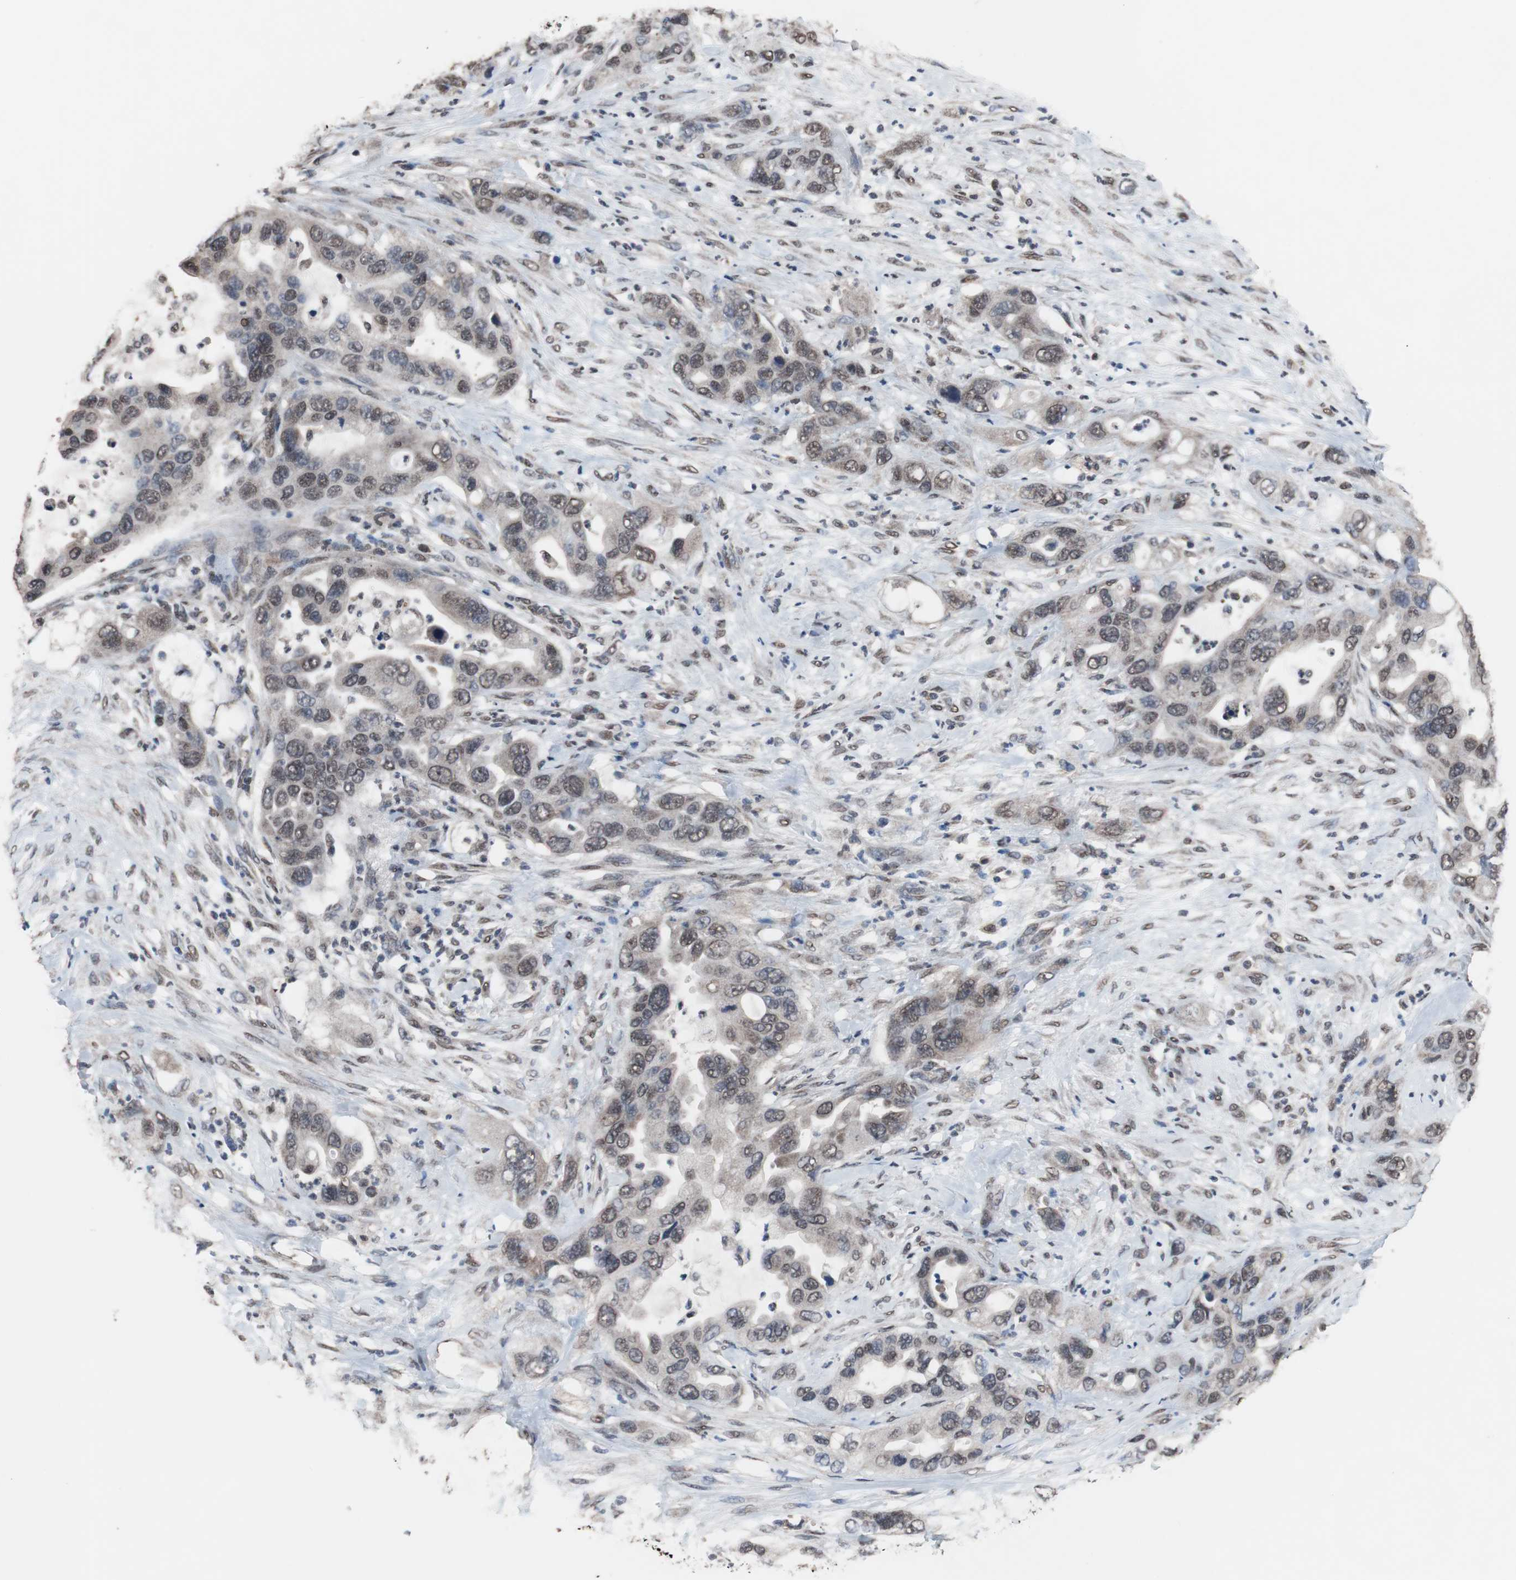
{"staining": {"intensity": "weak", "quantity": ">75%", "location": "cytoplasmic/membranous,nuclear"}, "tissue": "pancreatic cancer", "cell_type": "Tumor cells", "image_type": "cancer", "snomed": [{"axis": "morphology", "description": "Adenocarcinoma, NOS"}, {"axis": "topography", "description": "Pancreas"}], "caption": "Immunohistochemistry (IHC) of pancreatic cancer demonstrates low levels of weak cytoplasmic/membranous and nuclear positivity in about >75% of tumor cells.", "gene": "MED27", "patient": {"sex": "female", "age": 71}}